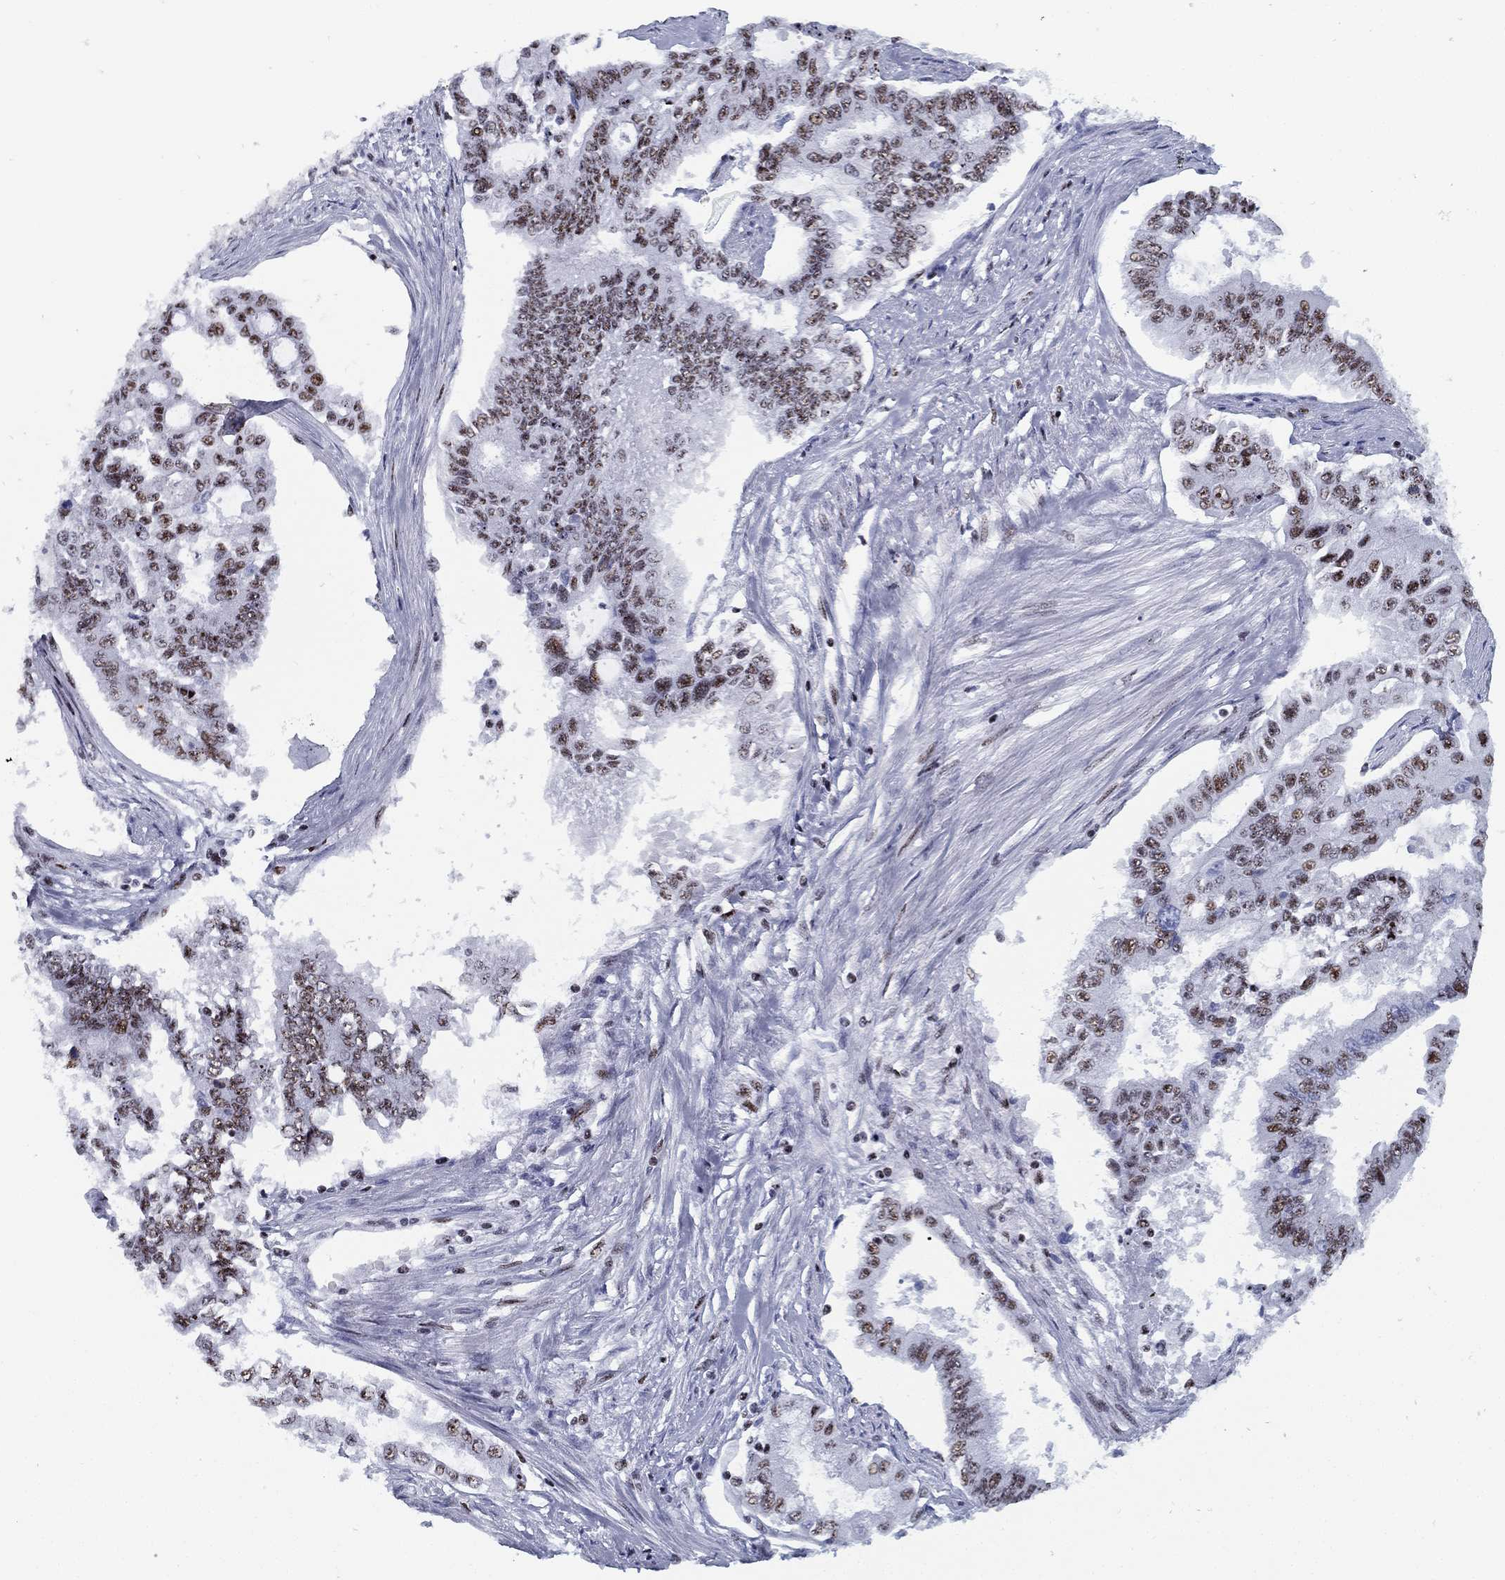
{"staining": {"intensity": "moderate", "quantity": ">75%", "location": "nuclear"}, "tissue": "endometrial cancer", "cell_type": "Tumor cells", "image_type": "cancer", "snomed": [{"axis": "morphology", "description": "Adenocarcinoma, NOS"}, {"axis": "topography", "description": "Uterus"}], "caption": "A medium amount of moderate nuclear staining is present in about >75% of tumor cells in endometrial cancer tissue. Ihc stains the protein in brown and the nuclei are stained blue.", "gene": "CYB561D2", "patient": {"sex": "female", "age": 59}}